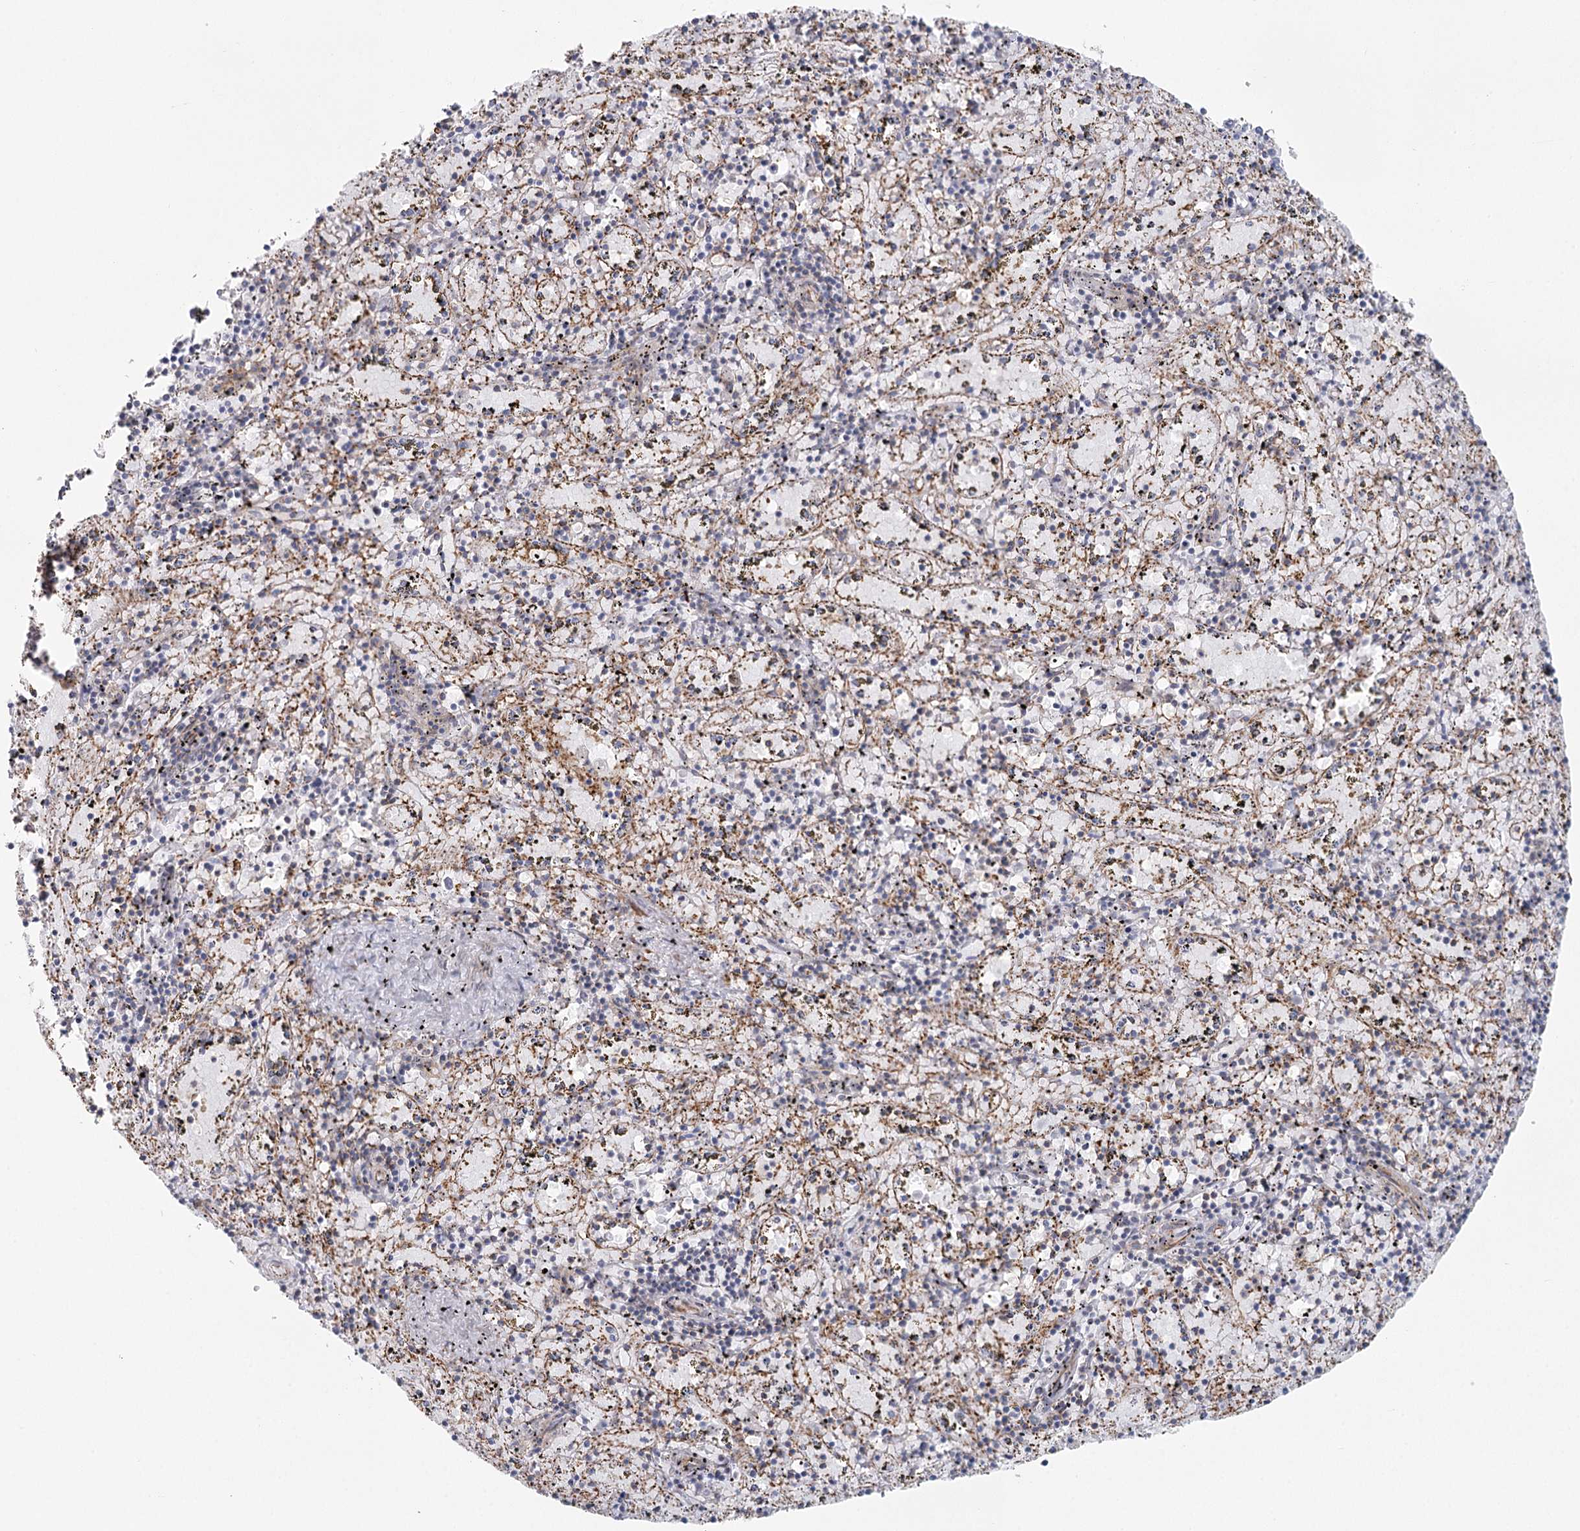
{"staining": {"intensity": "weak", "quantity": "<25%", "location": "cytoplasmic/membranous"}, "tissue": "spleen", "cell_type": "Cells in red pulp", "image_type": "normal", "snomed": [{"axis": "morphology", "description": "Normal tissue, NOS"}, {"axis": "topography", "description": "Spleen"}], "caption": "Normal spleen was stained to show a protein in brown. There is no significant staining in cells in red pulp. (DAB IHC, high magnification).", "gene": "IFT46", "patient": {"sex": "male", "age": 11}}